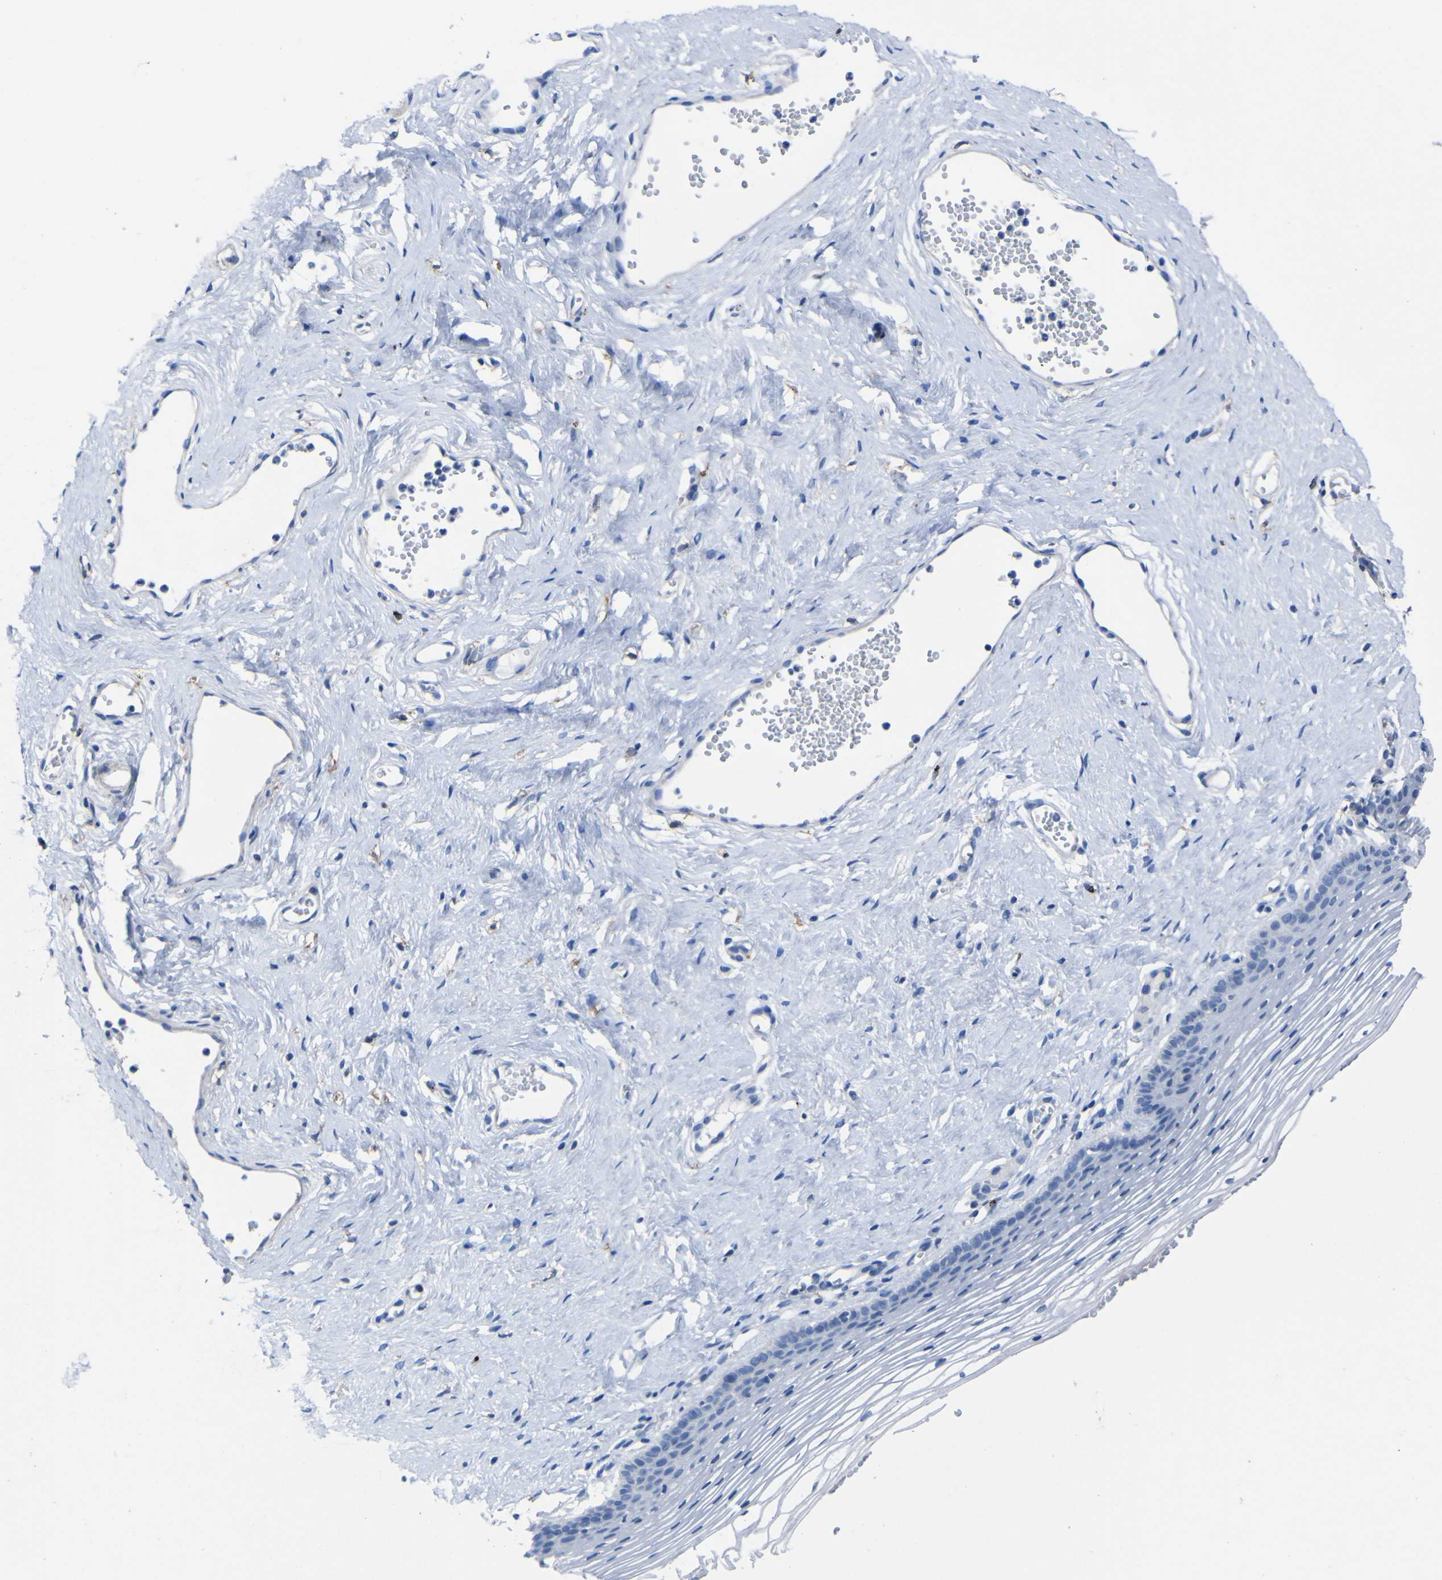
{"staining": {"intensity": "negative", "quantity": "none", "location": "none"}, "tissue": "vagina", "cell_type": "Squamous epithelial cells", "image_type": "normal", "snomed": [{"axis": "morphology", "description": "Normal tissue, NOS"}, {"axis": "topography", "description": "Vagina"}], "caption": "High power microscopy image of an immunohistochemistry (IHC) micrograph of normal vagina, revealing no significant staining in squamous epithelial cells.", "gene": "AGO4", "patient": {"sex": "female", "age": 32}}